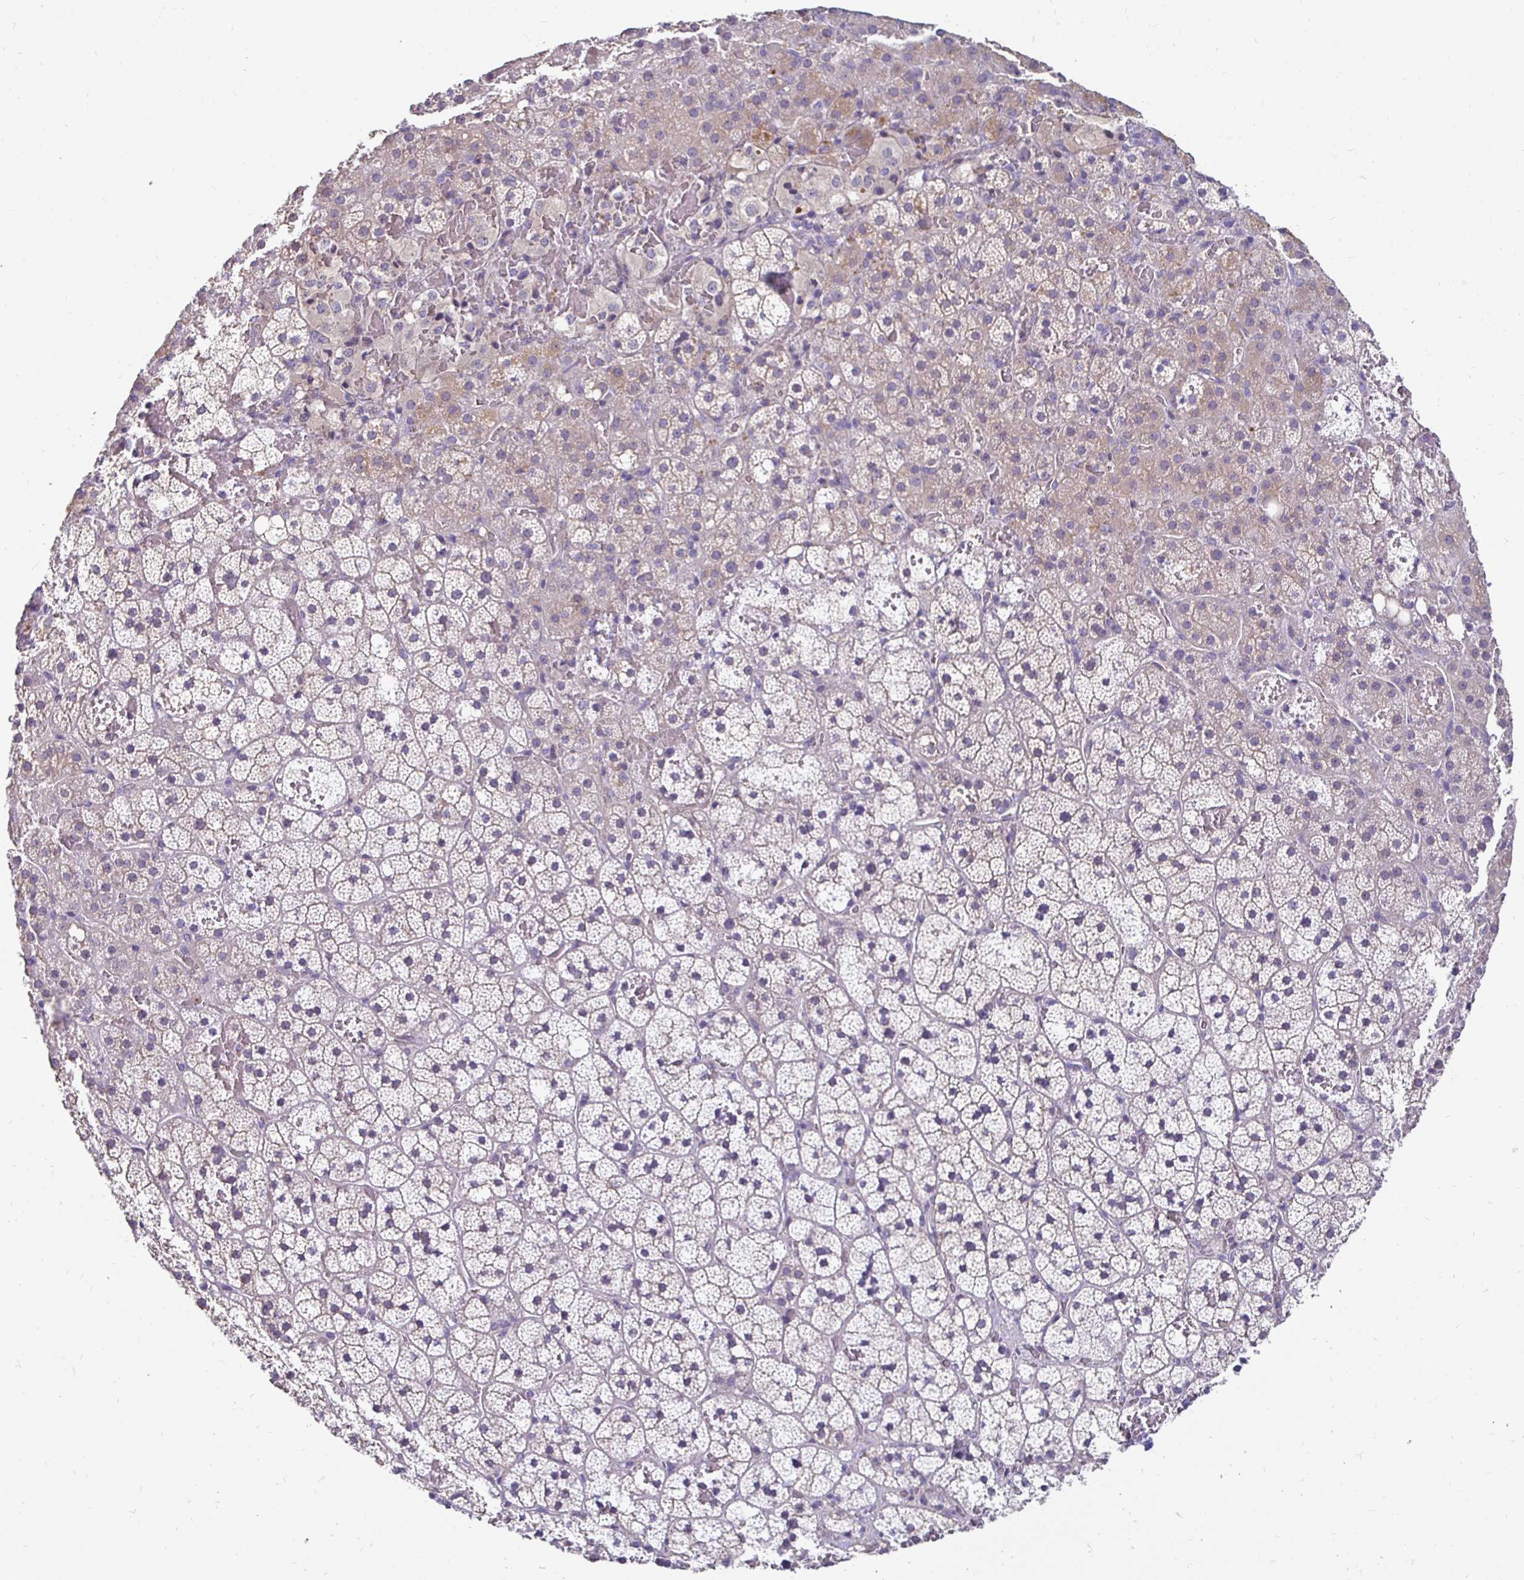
{"staining": {"intensity": "weak", "quantity": "<25%", "location": "cytoplasmic/membranous"}, "tissue": "adrenal gland", "cell_type": "Glandular cells", "image_type": "normal", "snomed": [{"axis": "morphology", "description": "Normal tissue, NOS"}, {"axis": "topography", "description": "Adrenal gland"}], "caption": "A photomicrograph of adrenal gland stained for a protein exhibits no brown staining in glandular cells. (DAB IHC, high magnification).", "gene": "AKAP6", "patient": {"sex": "male", "age": 53}}